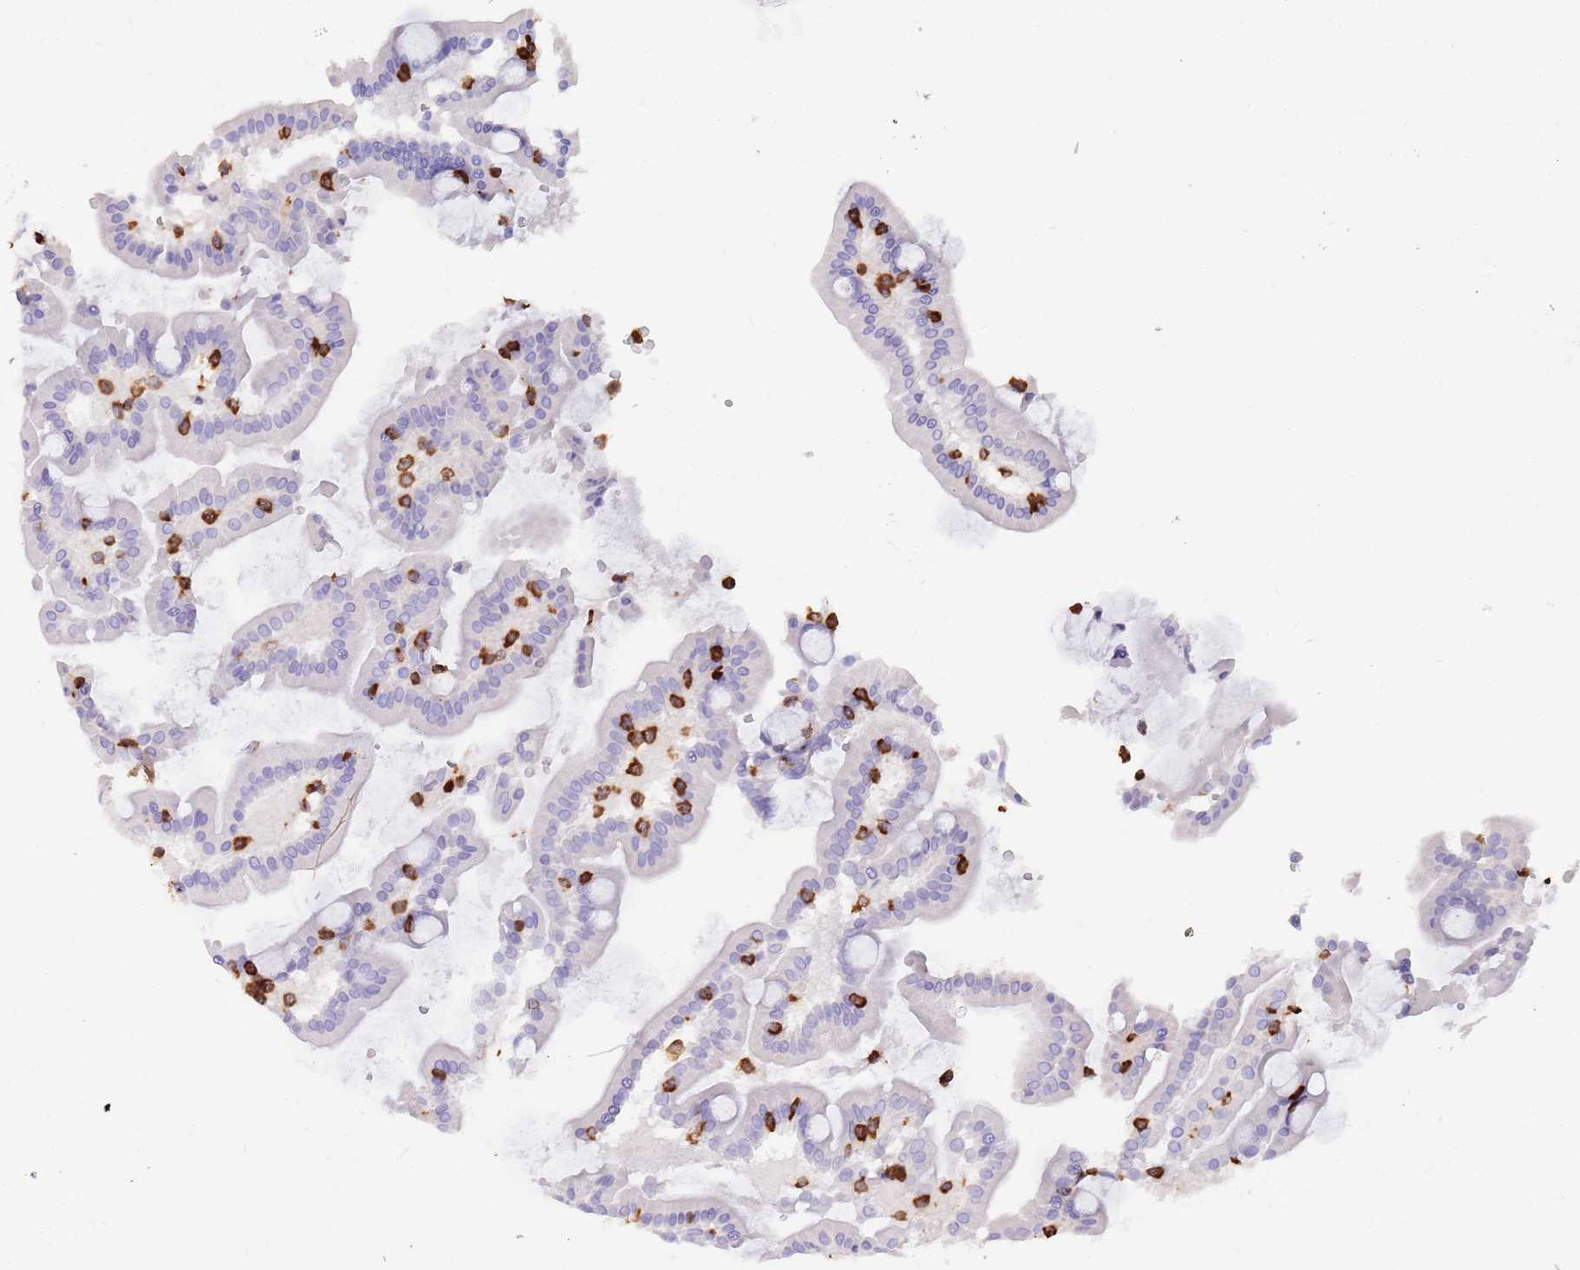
{"staining": {"intensity": "negative", "quantity": "none", "location": "none"}, "tissue": "duodenum", "cell_type": "Glandular cells", "image_type": "normal", "snomed": [{"axis": "morphology", "description": "Normal tissue, NOS"}, {"axis": "topography", "description": "Duodenum"}], "caption": "This image is of unremarkable duodenum stained with IHC to label a protein in brown with the nuclei are counter-stained blue. There is no expression in glandular cells. The staining is performed using DAB (3,3'-diaminobenzidine) brown chromogen with nuclei counter-stained in using hematoxylin.", "gene": "KBTBD6", "patient": {"sex": "male", "age": 55}}